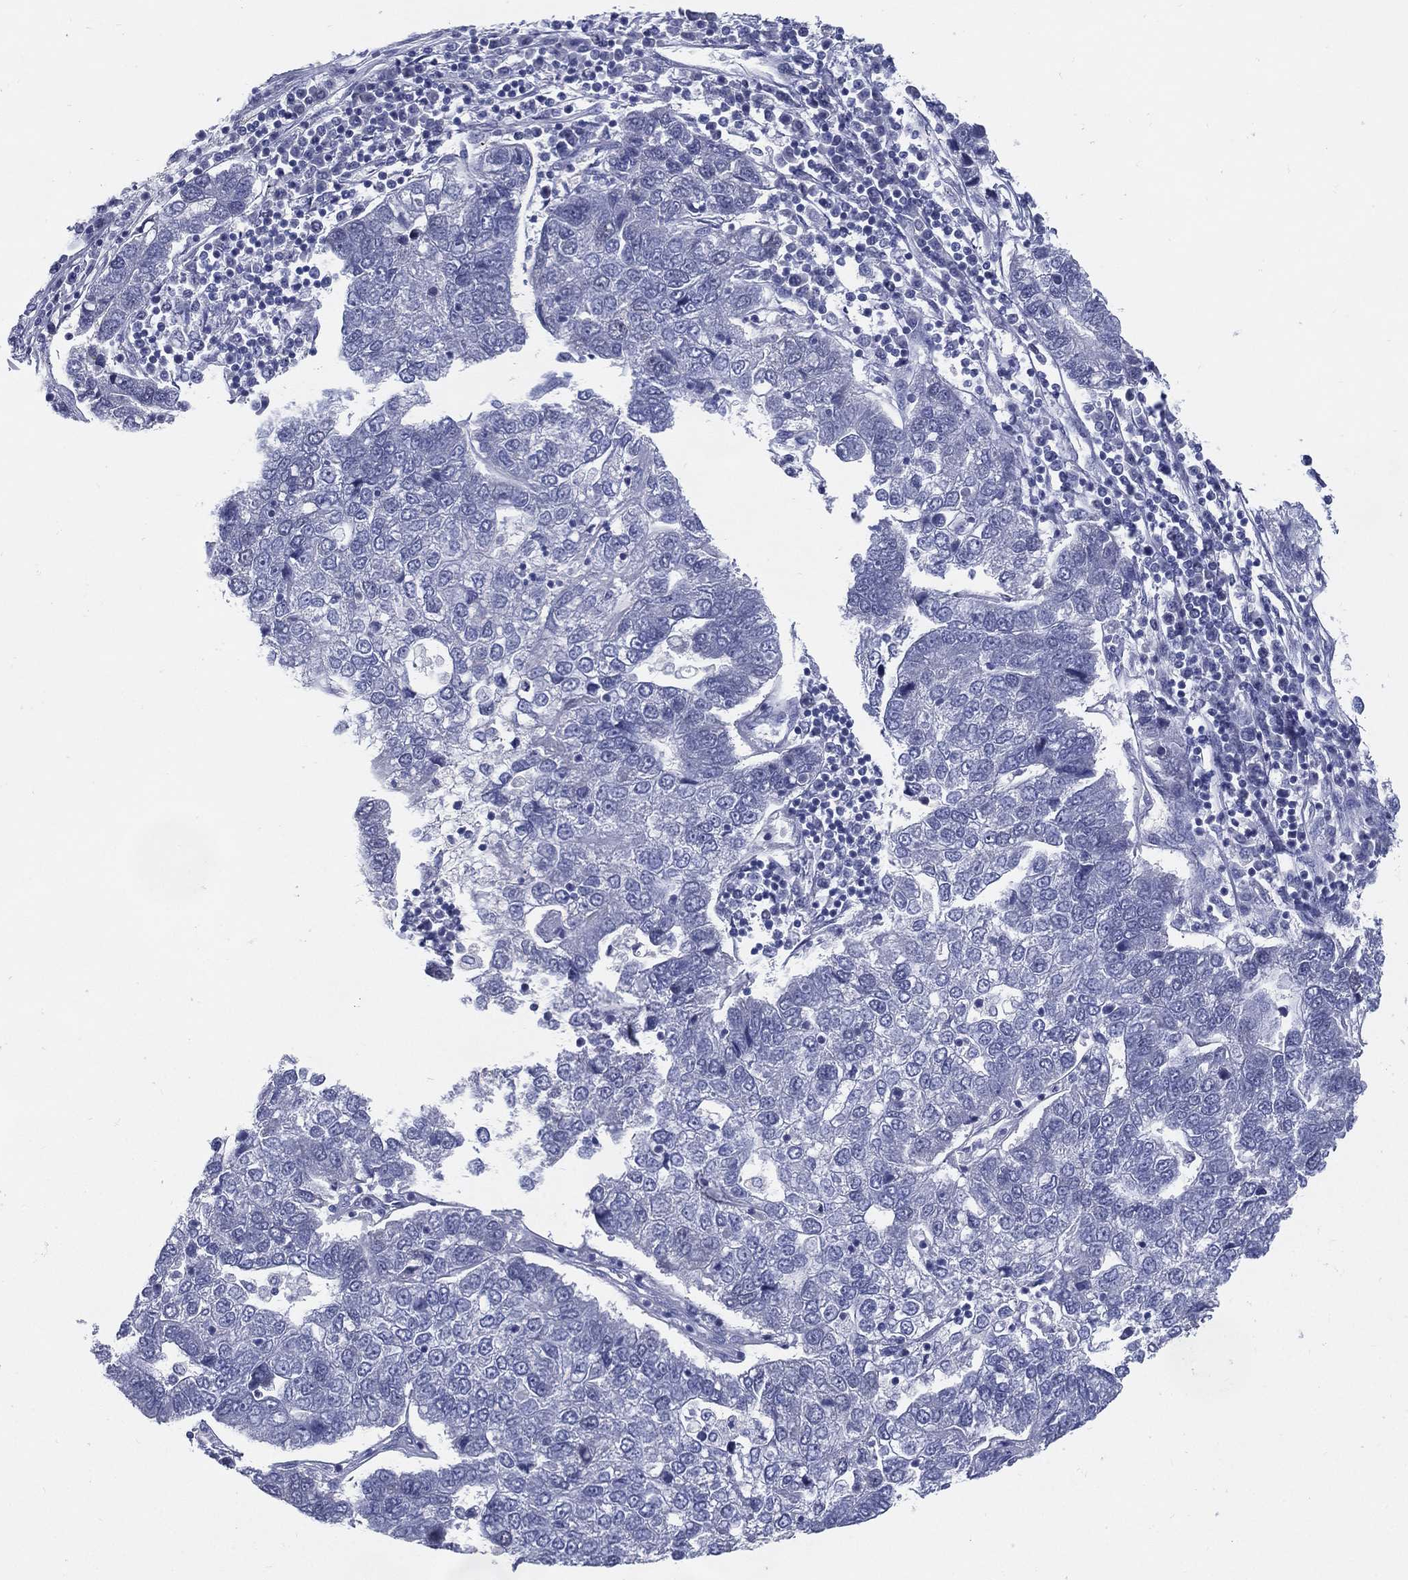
{"staining": {"intensity": "negative", "quantity": "none", "location": "none"}, "tissue": "pancreatic cancer", "cell_type": "Tumor cells", "image_type": "cancer", "snomed": [{"axis": "morphology", "description": "Adenocarcinoma, NOS"}, {"axis": "topography", "description": "Pancreas"}], "caption": "High magnification brightfield microscopy of pancreatic cancer (adenocarcinoma) stained with DAB (3,3'-diaminobenzidine) (brown) and counterstained with hematoxylin (blue): tumor cells show no significant staining.", "gene": "KIF2C", "patient": {"sex": "female", "age": 61}}